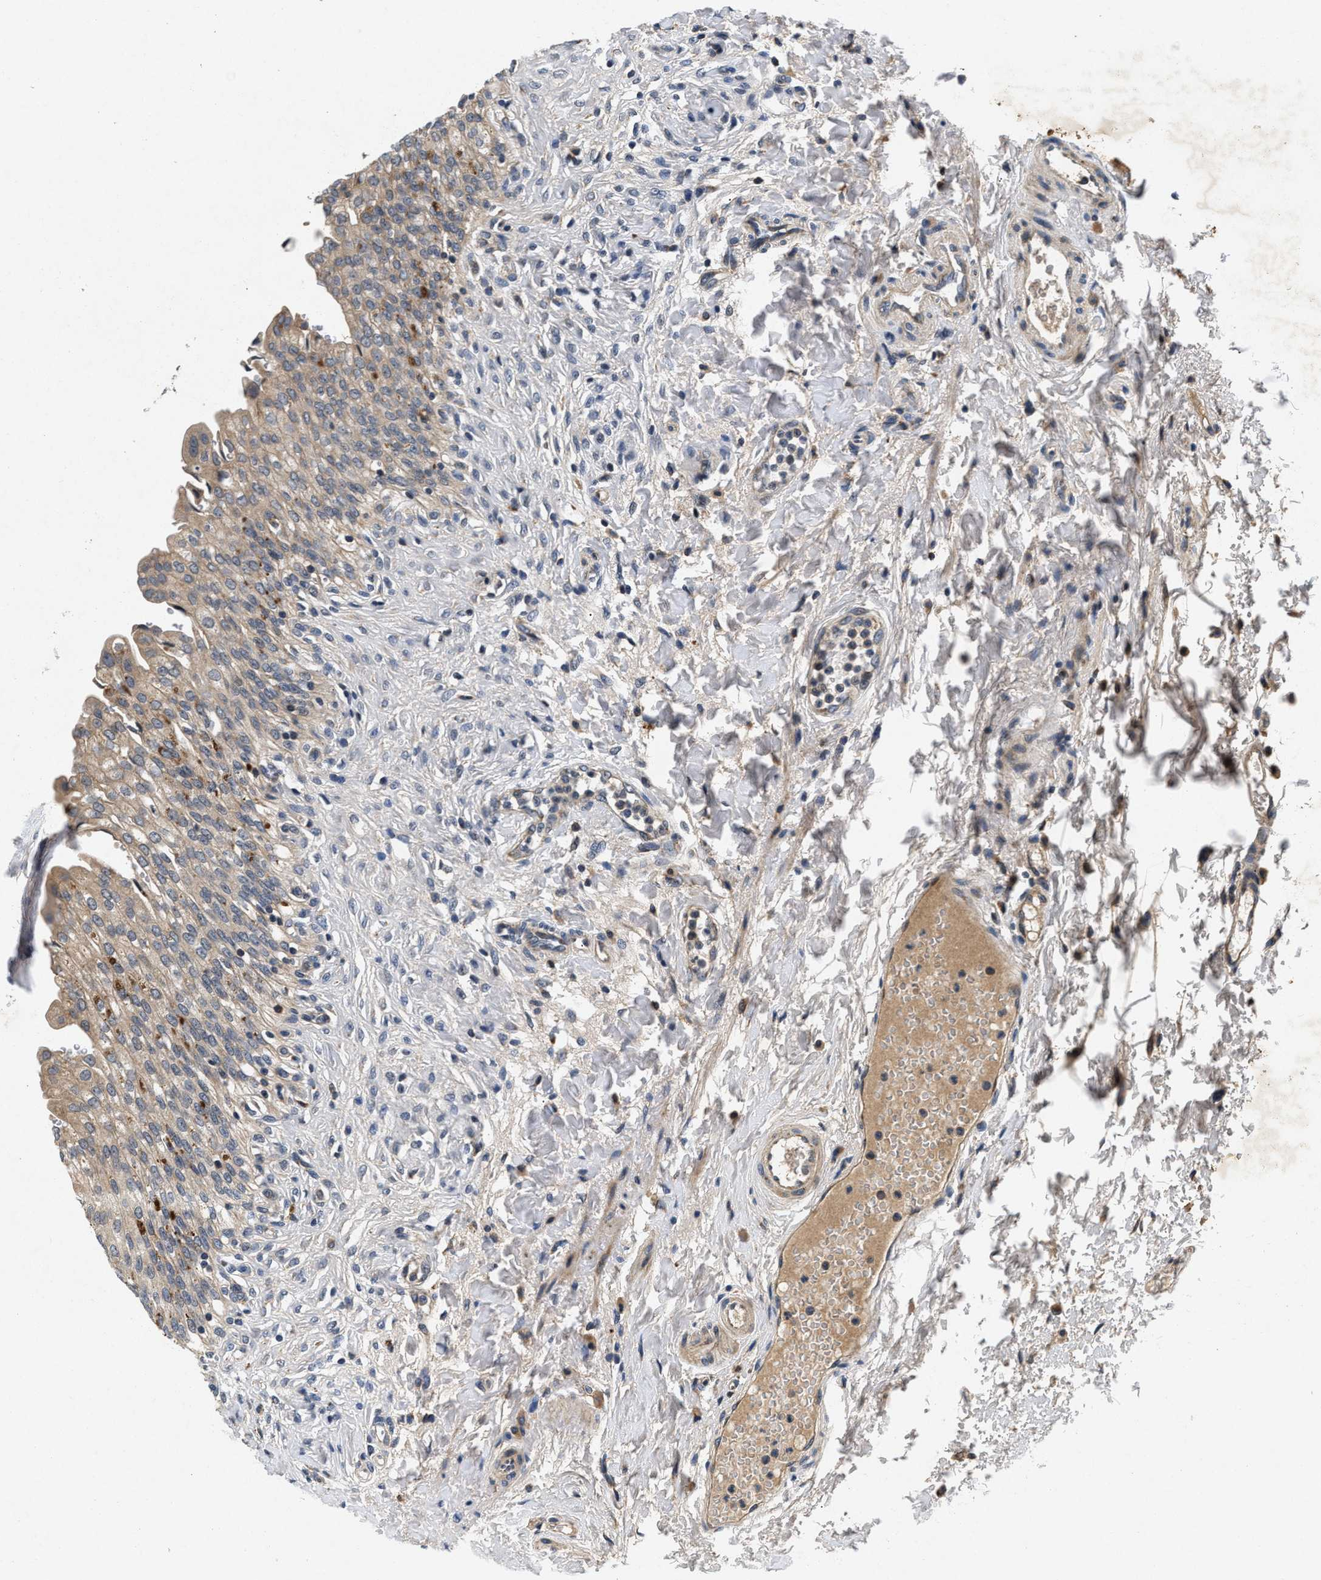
{"staining": {"intensity": "weak", "quantity": ">75%", "location": "cytoplasmic/membranous"}, "tissue": "urinary bladder", "cell_type": "Urothelial cells", "image_type": "normal", "snomed": [{"axis": "morphology", "description": "Urothelial carcinoma, High grade"}, {"axis": "topography", "description": "Urinary bladder"}], "caption": "This photomicrograph displays IHC staining of unremarkable human urinary bladder, with low weak cytoplasmic/membranous expression in about >75% of urothelial cells.", "gene": "PDP1", "patient": {"sex": "male", "age": 46}}